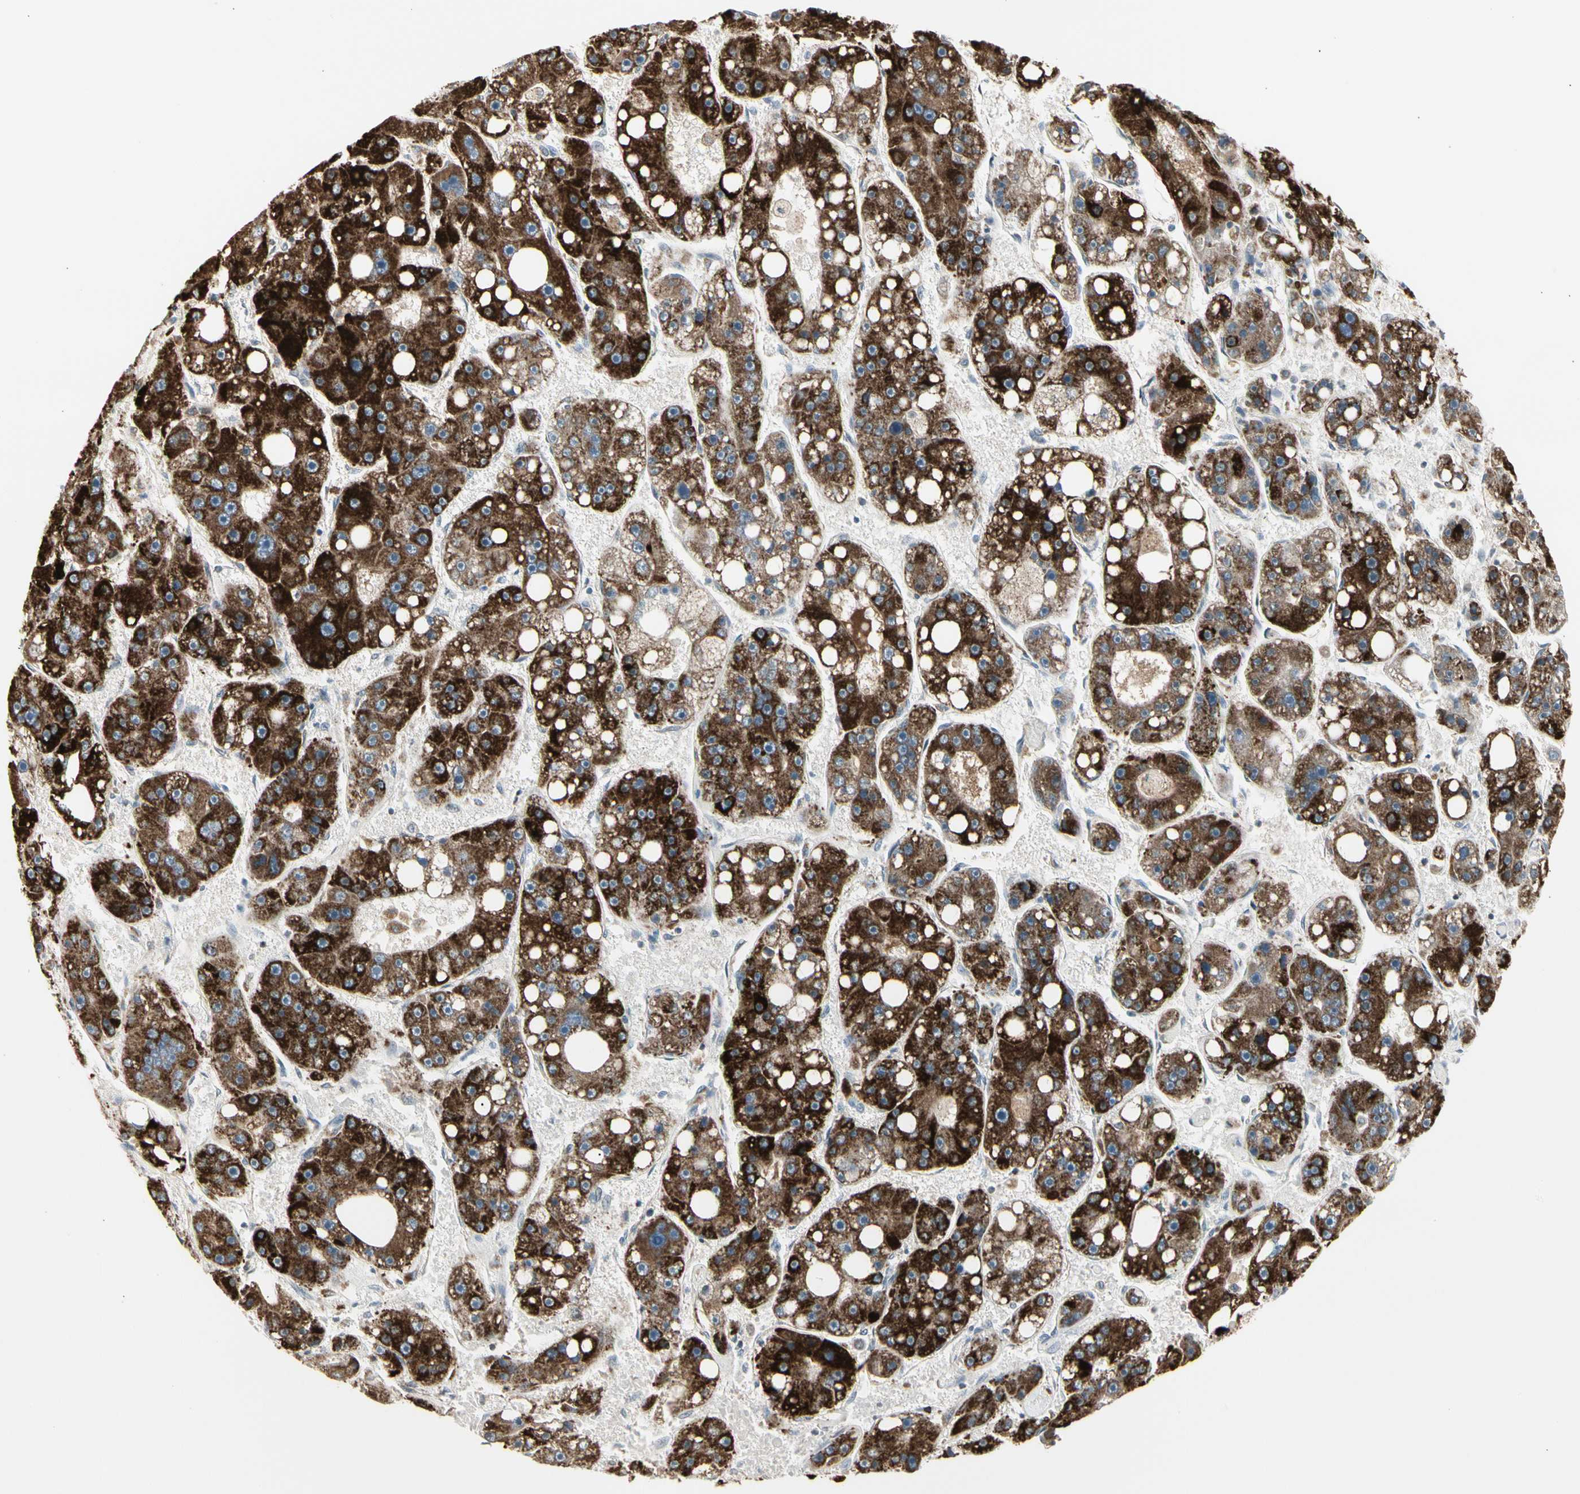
{"staining": {"intensity": "moderate", "quantity": ">75%", "location": "cytoplasmic/membranous"}, "tissue": "liver cancer", "cell_type": "Tumor cells", "image_type": "cancer", "snomed": [{"axis": "morphology", "description": "Carcinoma, Hepatocellular, NOS"}, {"axis": "topography", "description": "Liver"}], "caption": "An immunohistochemistry image of tumor tissue is shown. Protein staining in brown highlights moderate cytoplasmic/membranous positivity in liver cancer (hepatocellular carcinoma) within tumor cells. Nuclei are stained in blue.", "gene": "TMEM176A", "patient": {"sex": "female", "age": 61}}